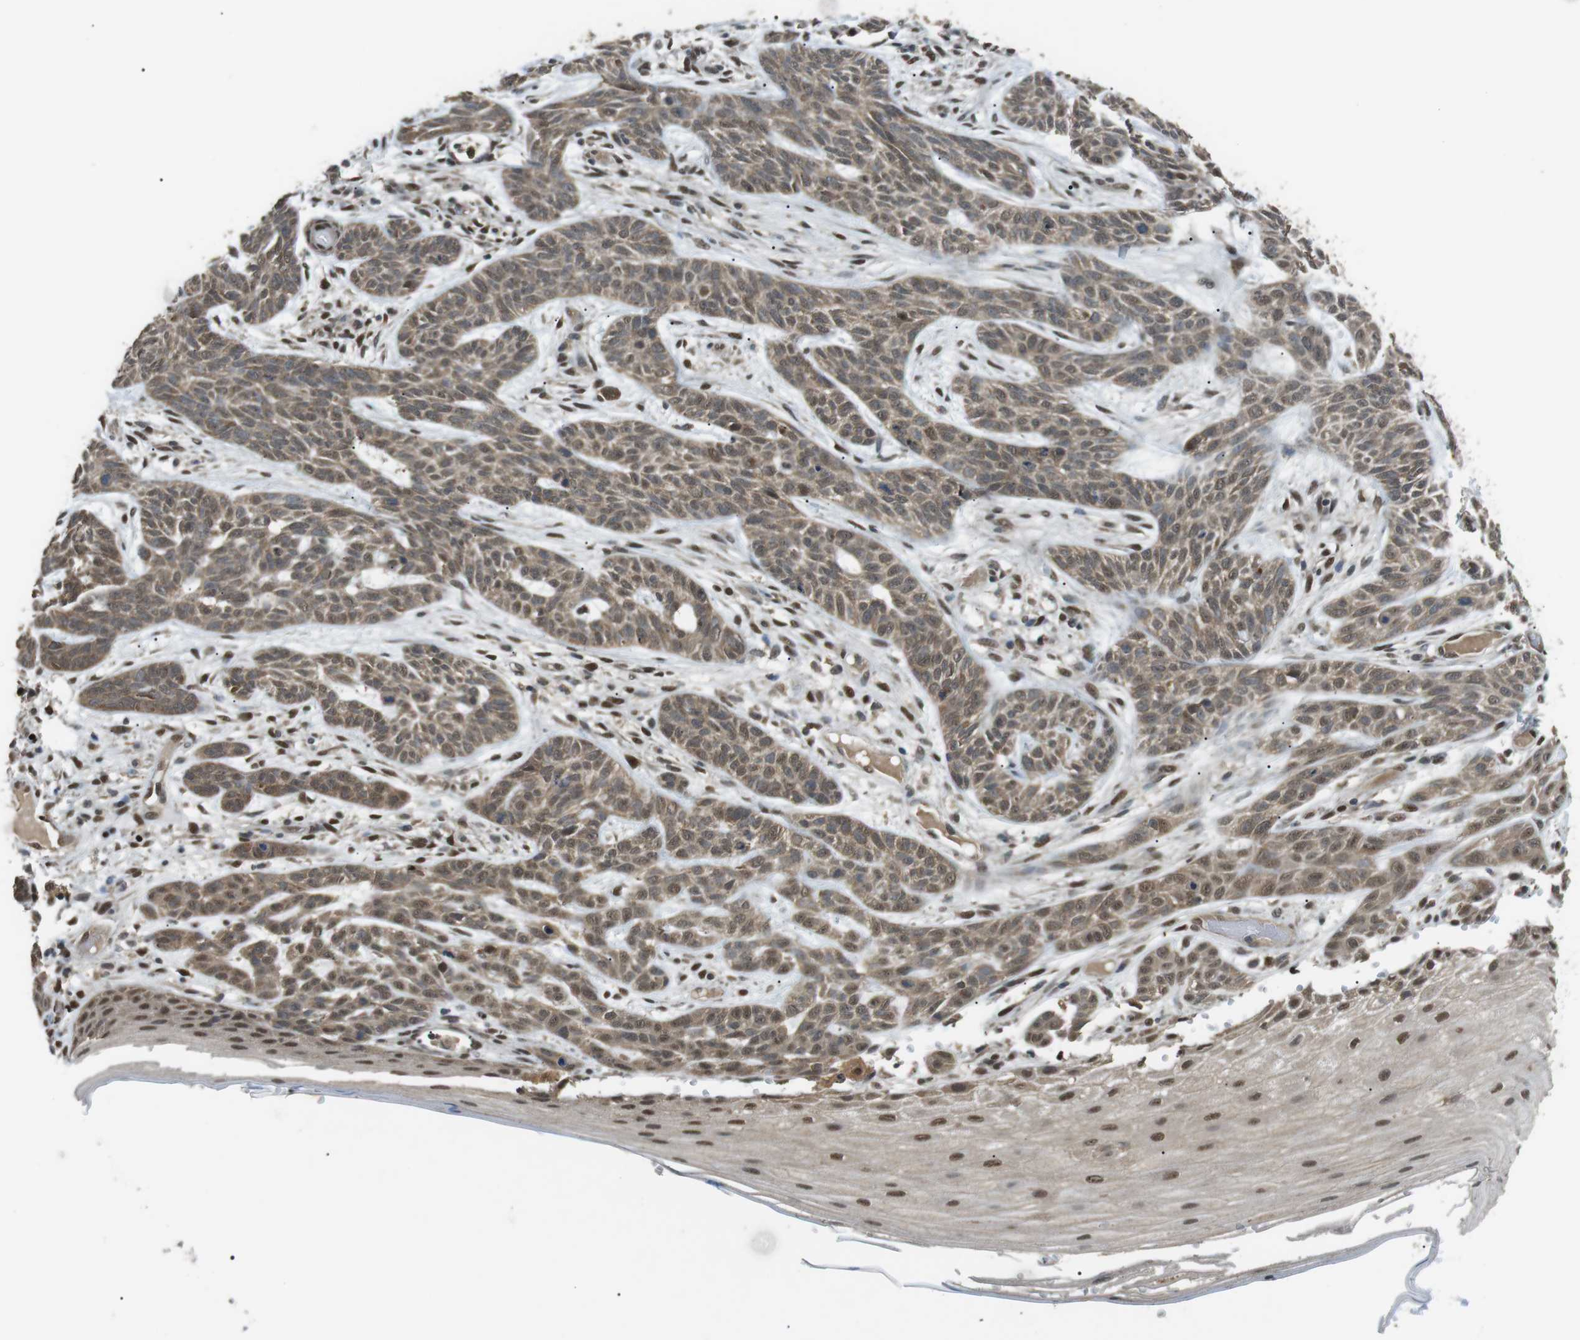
{"staining": {"intensity": "weak", "quantity": ">75%", "location": "cytoplasmic/membranous,nuclear"}, "tissue": "skin cancer", "cell_type": "Tumor cells", "image_type": "cancer", "snomed": [{"axis": "morphology", "description": "Basal cell carcinoma"}, {"axis": "topography", "description": "Skin"}], "caption": "Protein analysis of skin basal cell carcinoma tissue reveals weak cytoplasmic/membranous and nuclear positivity in about >75% of tumor cells.", "gene": "ORAI3", "patient": {"sex": "female", "age": 59}}